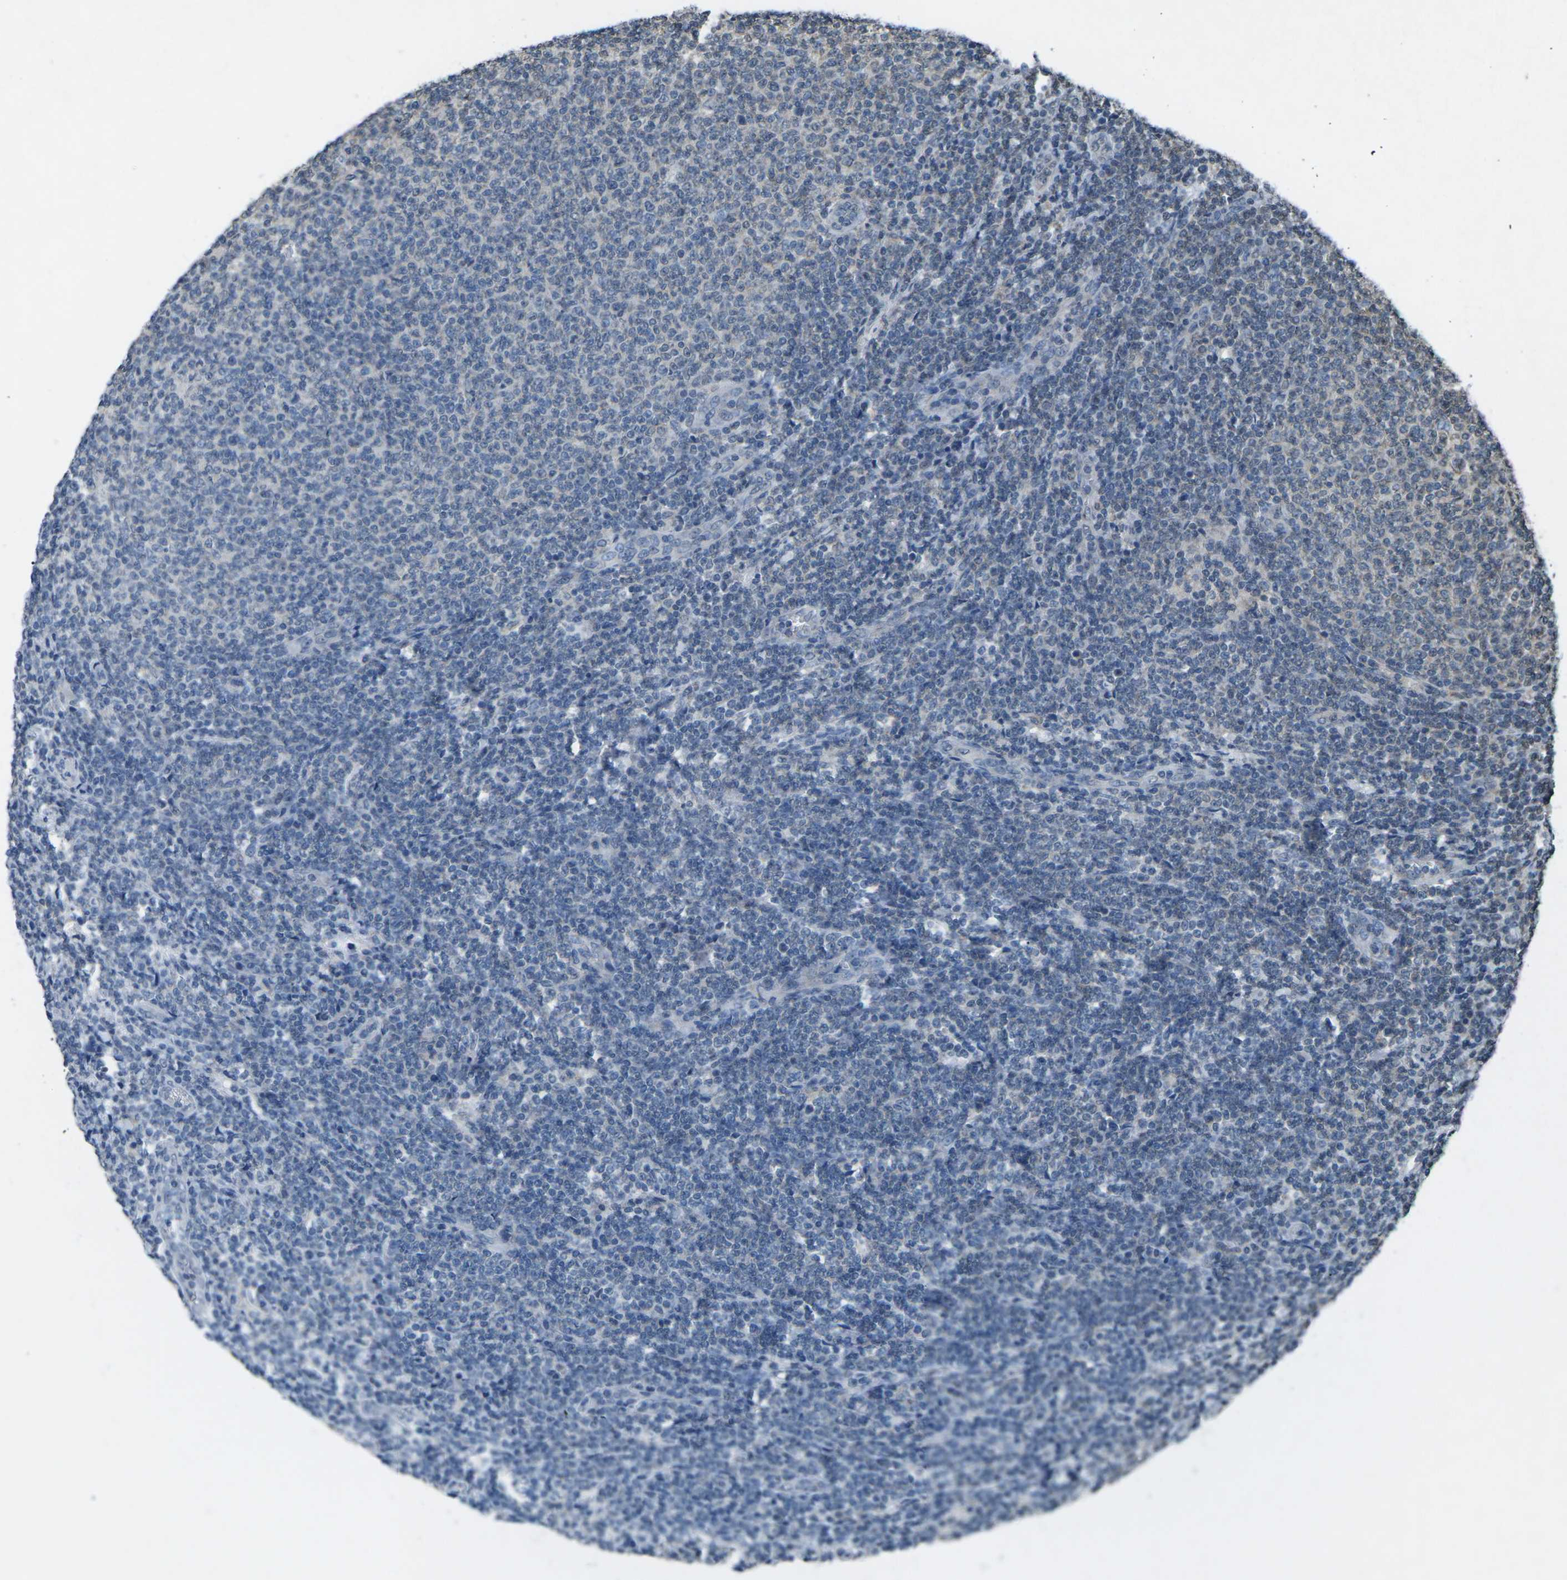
{"staining": {"intensity": "negative", "quantity": "none", "location": "none"}, "tissue": "lymphoma", "cell_type": "Tumor cells", "image_type": "cancer", "snomed": [{"axis": "morphology", "description": "Malignant lymphoma, non-Hodgkin's type, Low grade"}, {"axis": "topography", "description": "Lymph node"}], "caption": "A high-resolution image shows immunohistochemistry (IHC) staining of malignant lymphoma, non-Hodgkin's type (low-grade), which reveals no significant staining in tumor cells.", "gene": "TFR2", "patient": {"sex": "male", "age": 66}}